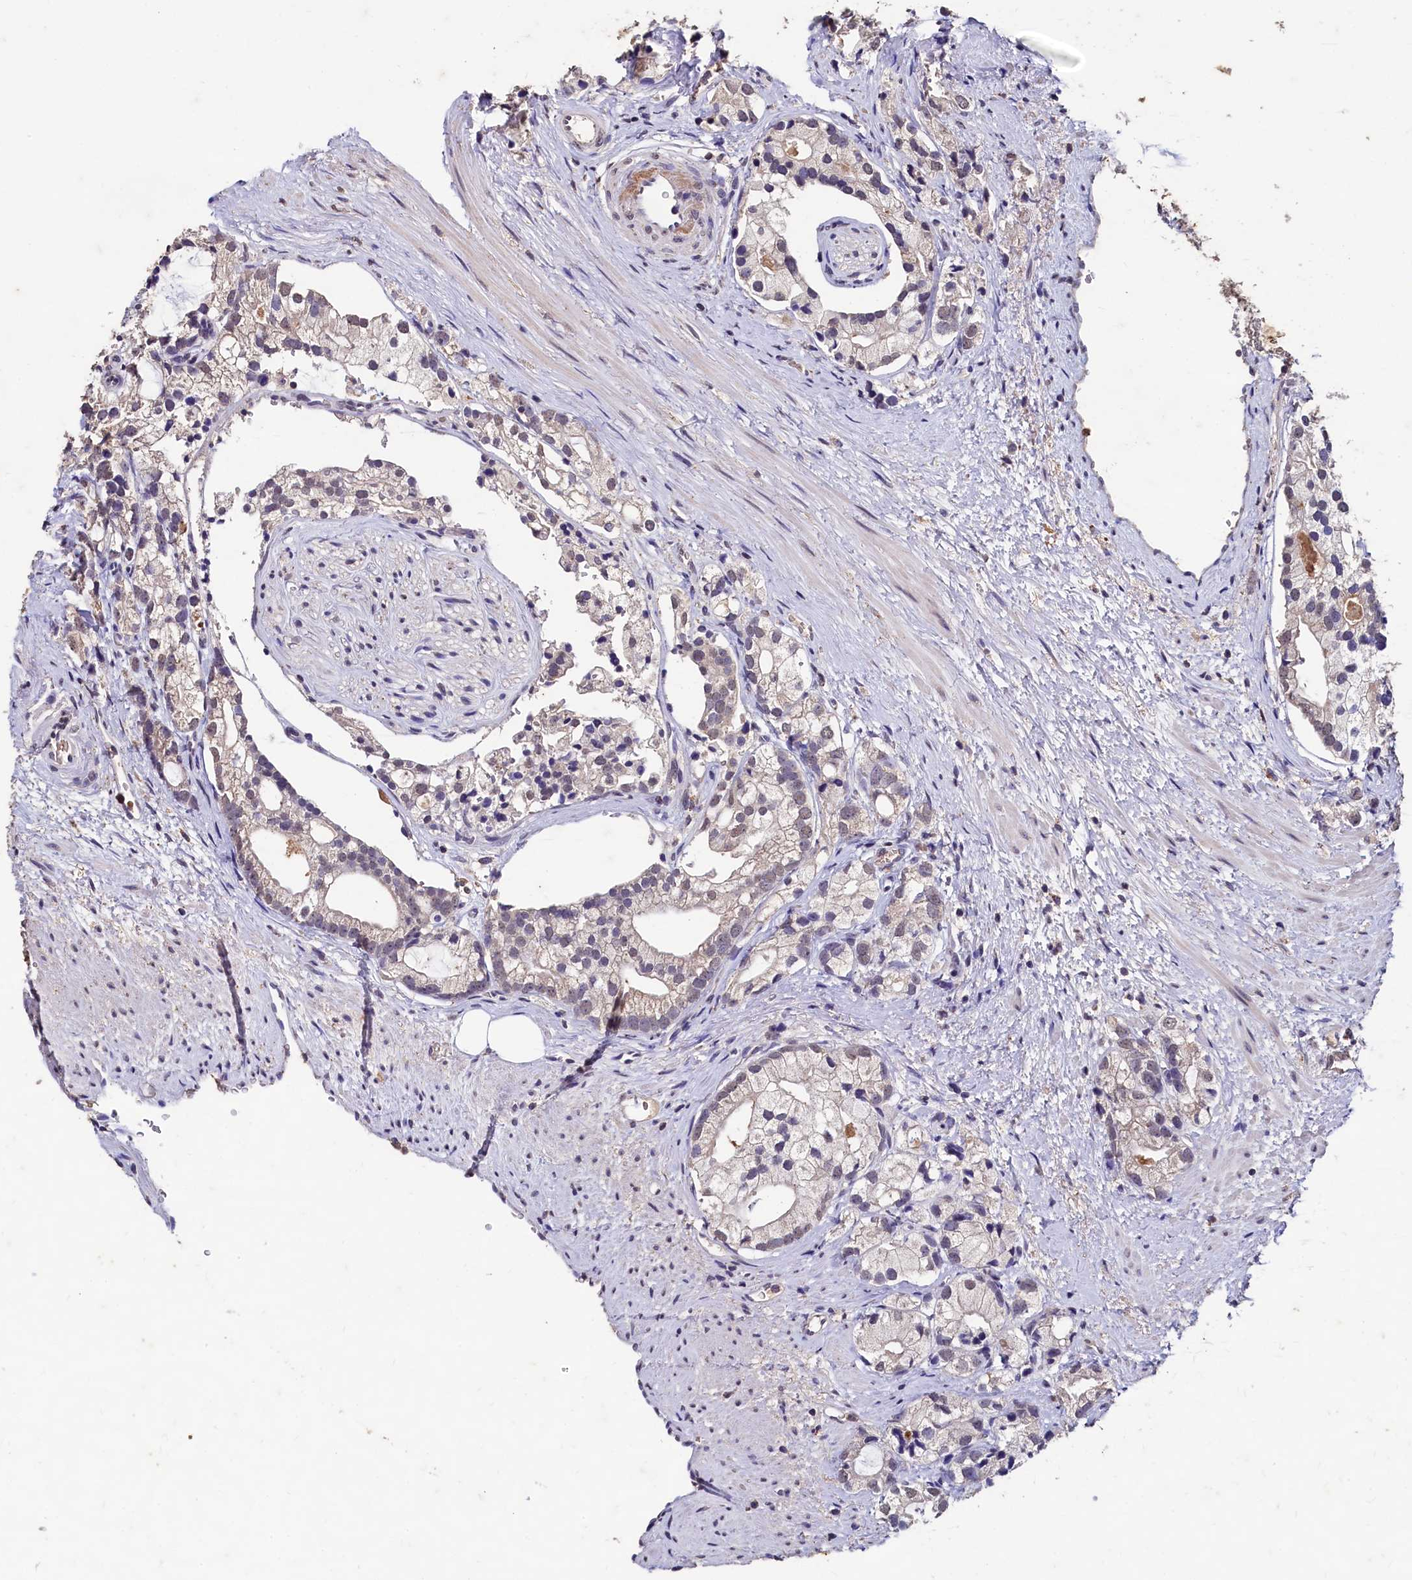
{"staining": {"intensity": "negative", "quantity": "none", "location": "none"}, "tissue": "prostate cancer", "cell_type": "Tumor cells", "image_type": "cancer", "snomed": [{"axis": "morphology", "description": "Adenocarcinoma, High grade"}, {"axis": "topography", "description": "Prostate"}], "caption": "Micrograph shows no significant protein positivity in tumor cells of prostate cancer (high-grade adenocarcinoma).", "gene": "CSTPP1", "patient": {"sex": "male", "age": 75}}